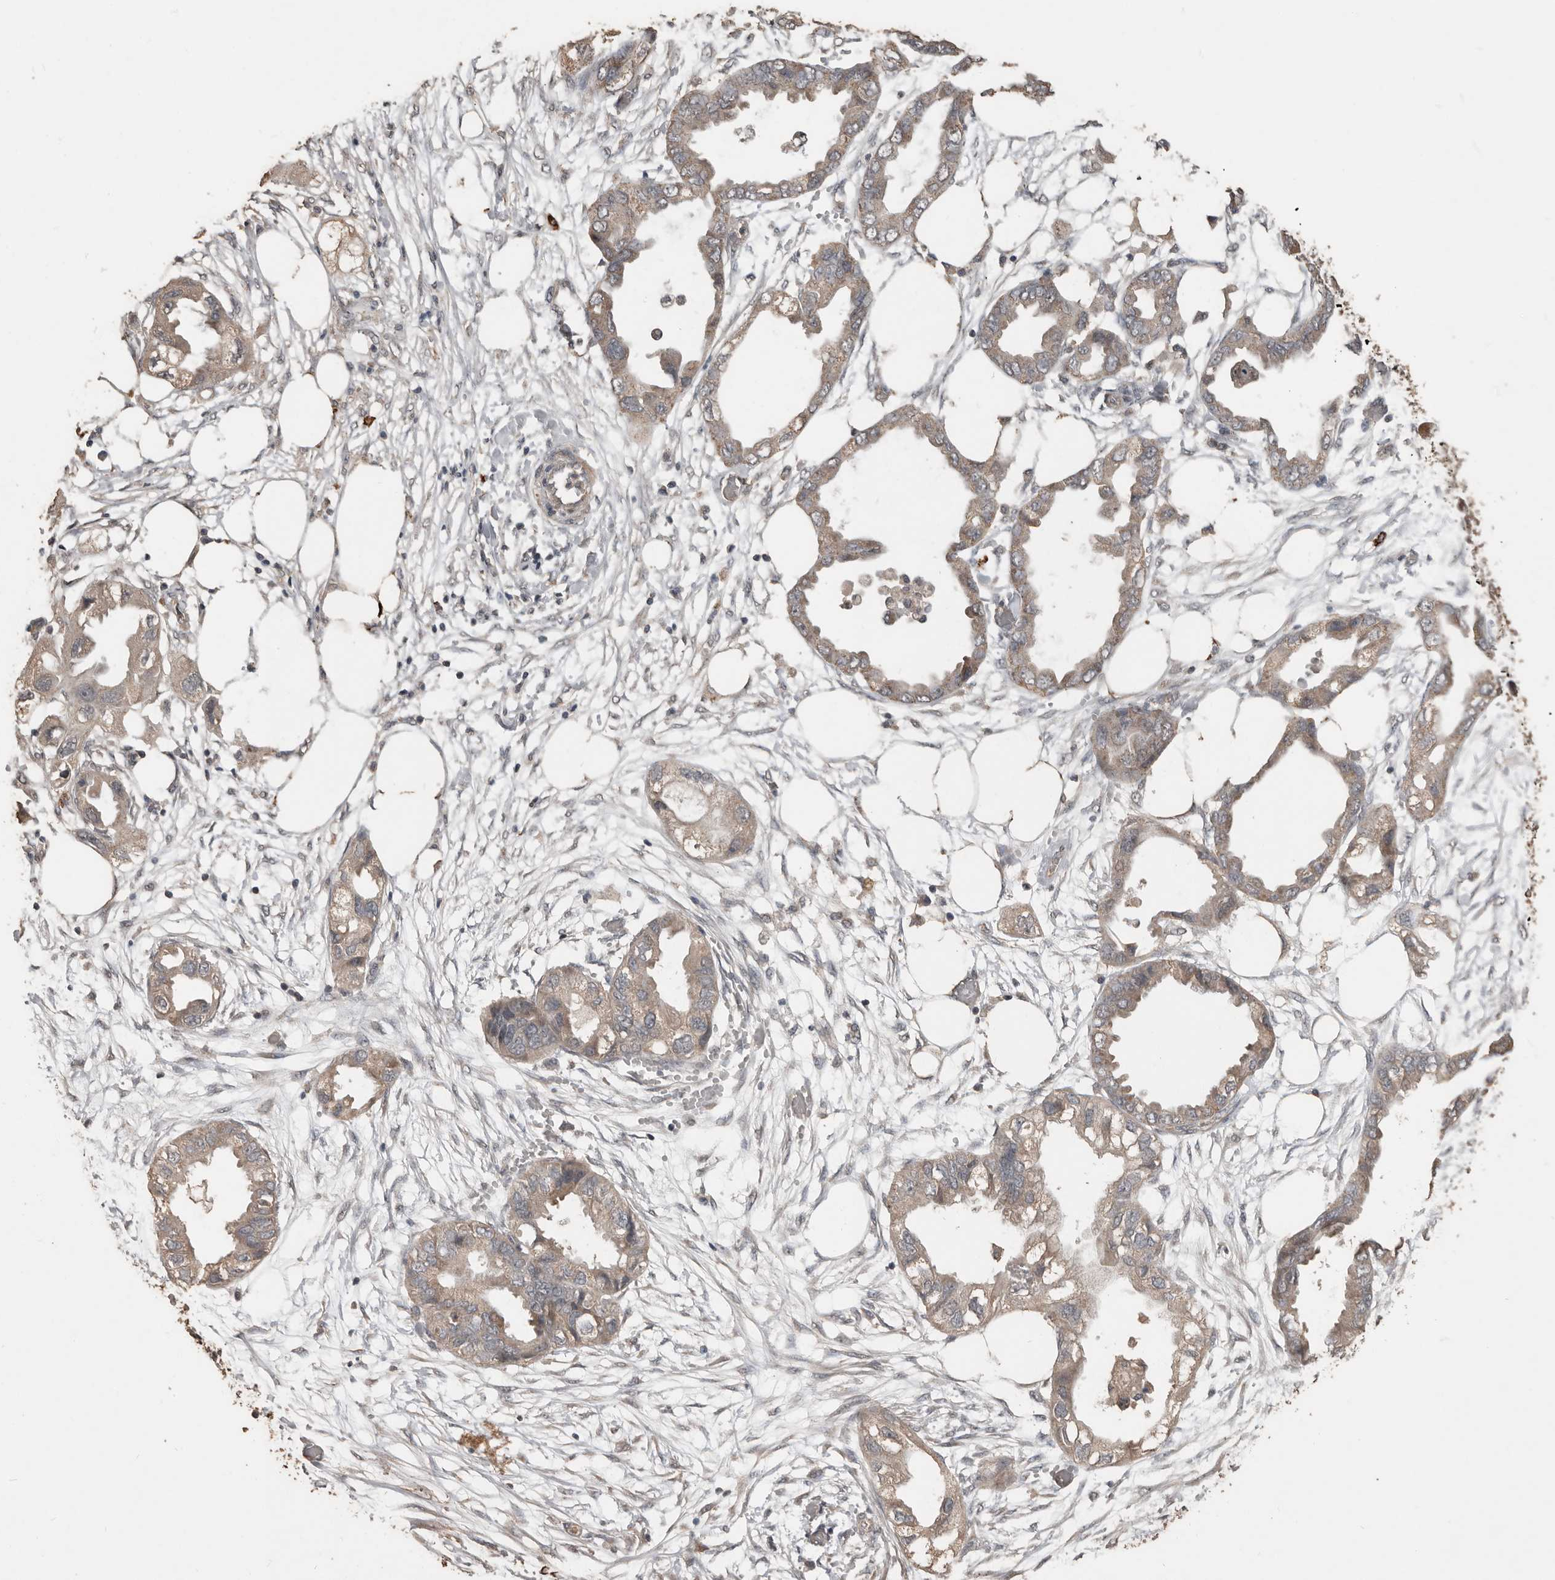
{"staining": {"intensity": "weak", "quantity": ">75%", "location": "cytoplasmic/membranous"}, "tissue": "endometrial cancer", "cell_type": "Tumor cells", "image_type": "cancer", "snomed": [{"axis": "morphology", "description": "Adenocarcinoma, NOS"}, {"axis": "morphology", "description": "Adenocarcinoma, metastatic, NOS"}, {"axis": "topography", "description": "Adipose tissue"}, {"axis": "topography", "description": "Endometrium"}], "caption": "Immunohistochemical staining of metastatic adenocarcinoma (endometrial) demonstrates low levels of weak cytoplasmic/membranous expression in approximately >75% of tumor cells. Immunohistochemistry (ihc) stains the protein in brown and the nuclei are stained blue.", "gene": "BAMBI", "patient": {"sex": "female", "age": 67}}